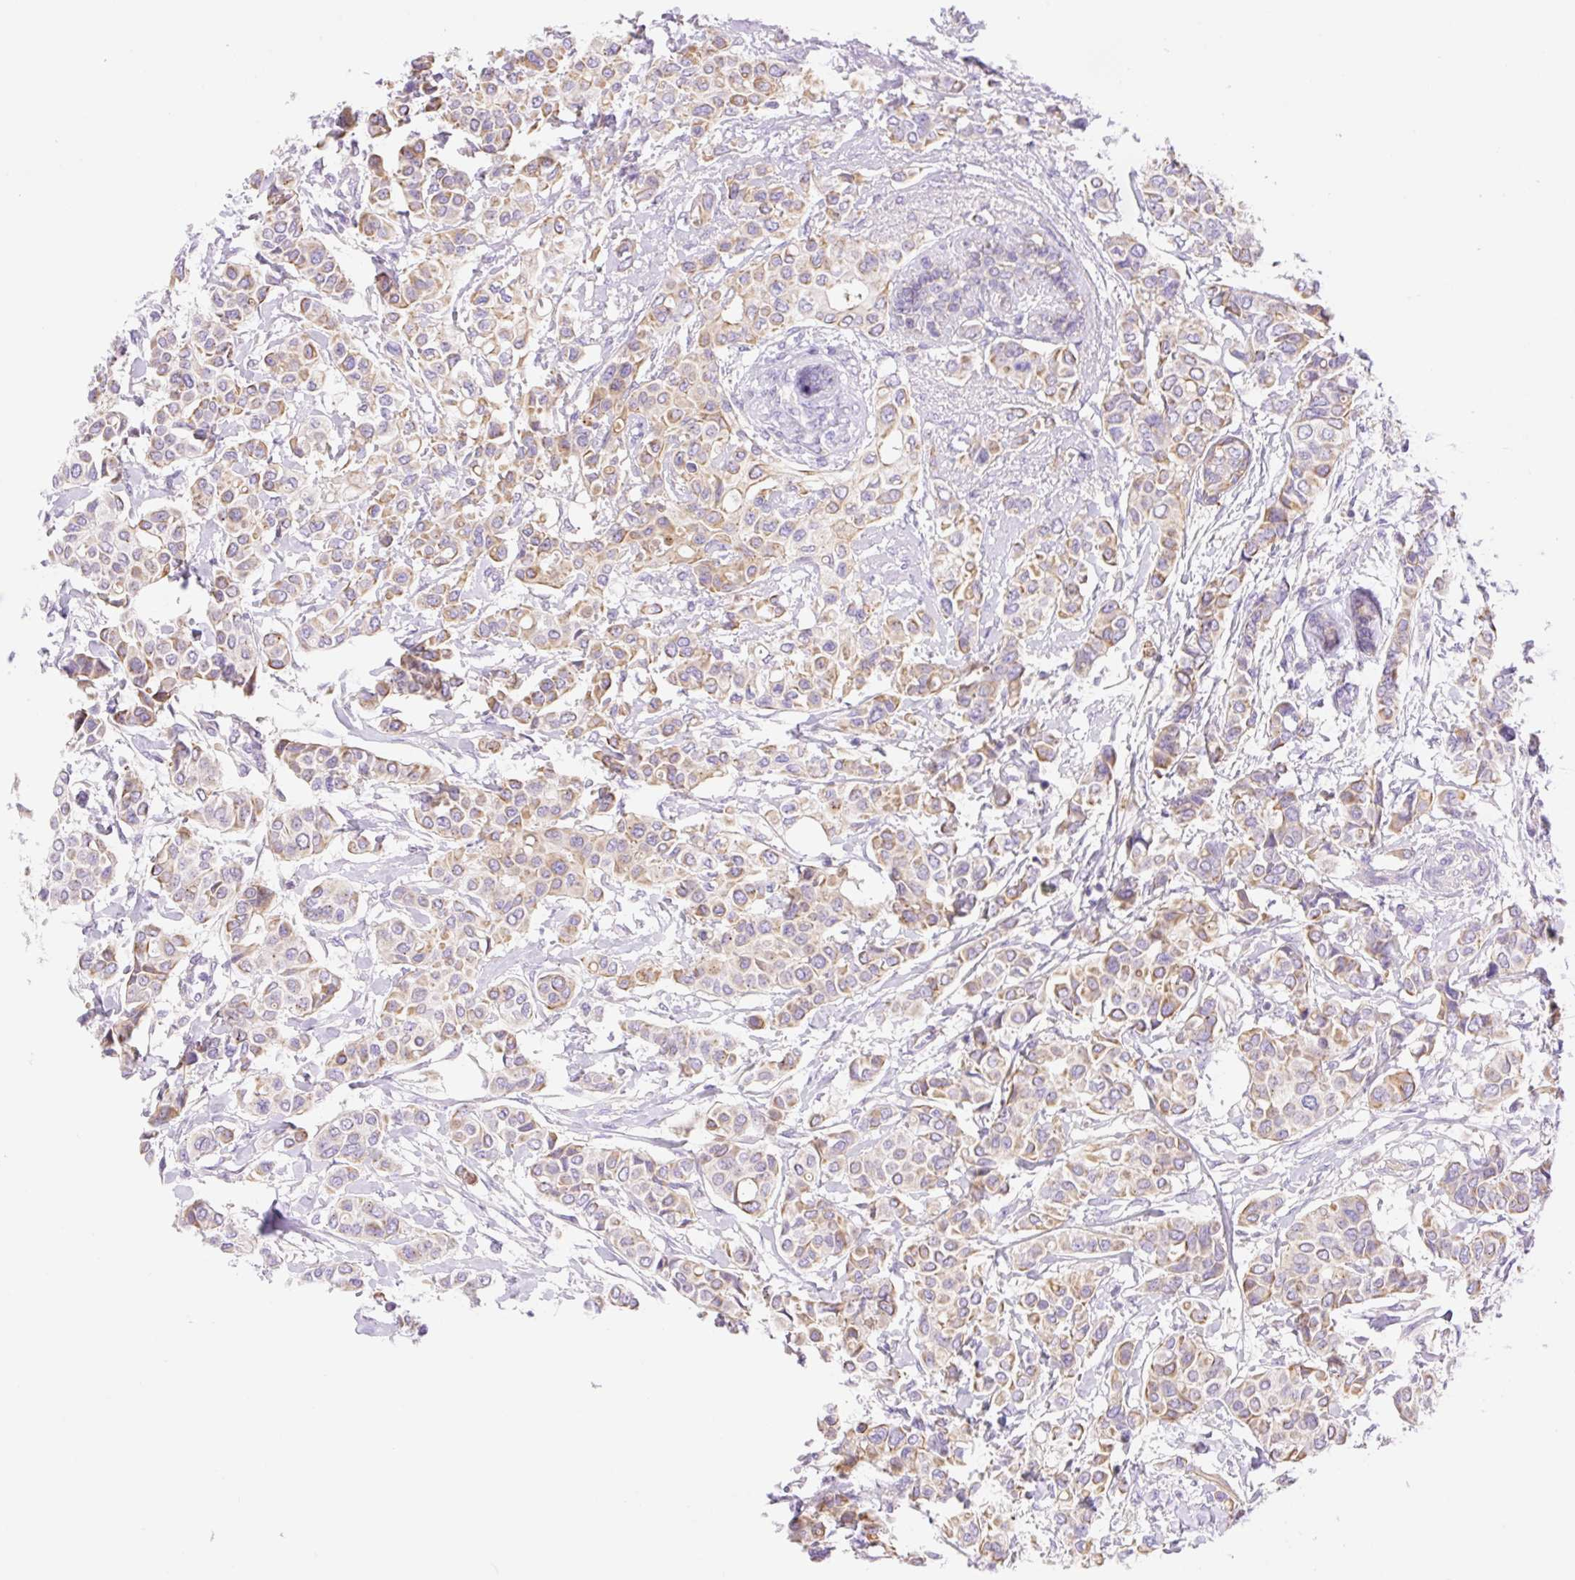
{"staining": {"intensity": "moderate", "quantity": ">75%", "location": "cytoplasmic/membranous"}, "tissue": "breast cancer", "cell_type": "Tumor cells", "image_type": "cancer", "snomed": [{"axis": "morphology", "description": "Lobular carcinoma"}, {"axis": "topography", "description": "Breast"}], "caption": "Immunohistochemistry (IHC) photomicrograph of breast cancer stained for a protein (brown), which shows medium levels of moderate cytoplasmic/membranous positivity in approximately >75% of tumor cells.", "gene": "DENND5A", "patient": {"sex": "female", "age": 51}}